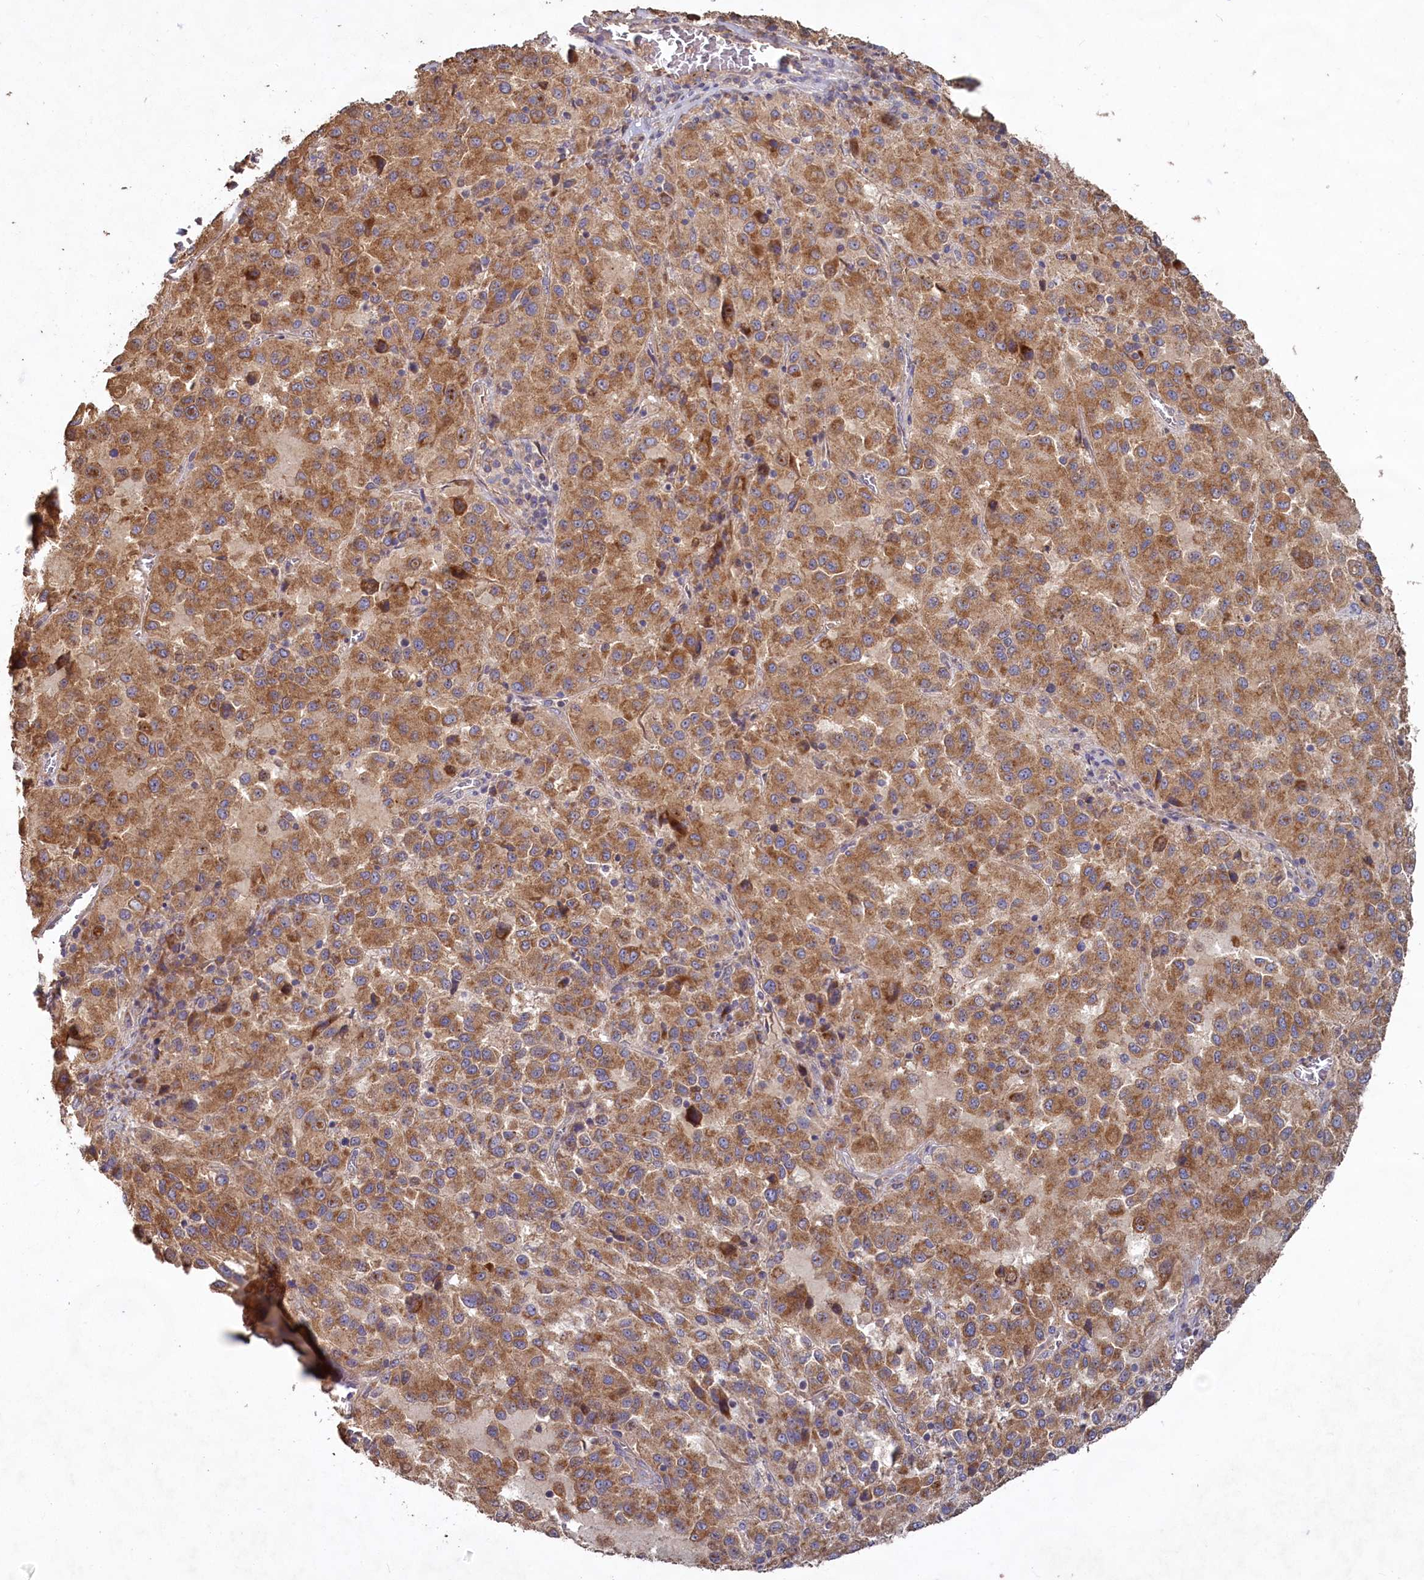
{"staining": {"intensity": "moderate", "quantity": ">75%", "location": "cytoplasmic/membranous"}, "tissue": "melanoma", "cell_type": "Tumor cells", "image_type": "cancer", "snomed": [{"axis": "morphology", "description": "Malignant melanoma, Metastatic site"}, {"axis": "topography", "description": "Lung"}], "caption": "Moderate cytoplasmic/membranous protein expression is present in about >75% of tumor cells in melanoma.", "gene": "FUNDC1", "patient": {"sex": "male", "age": 64}}